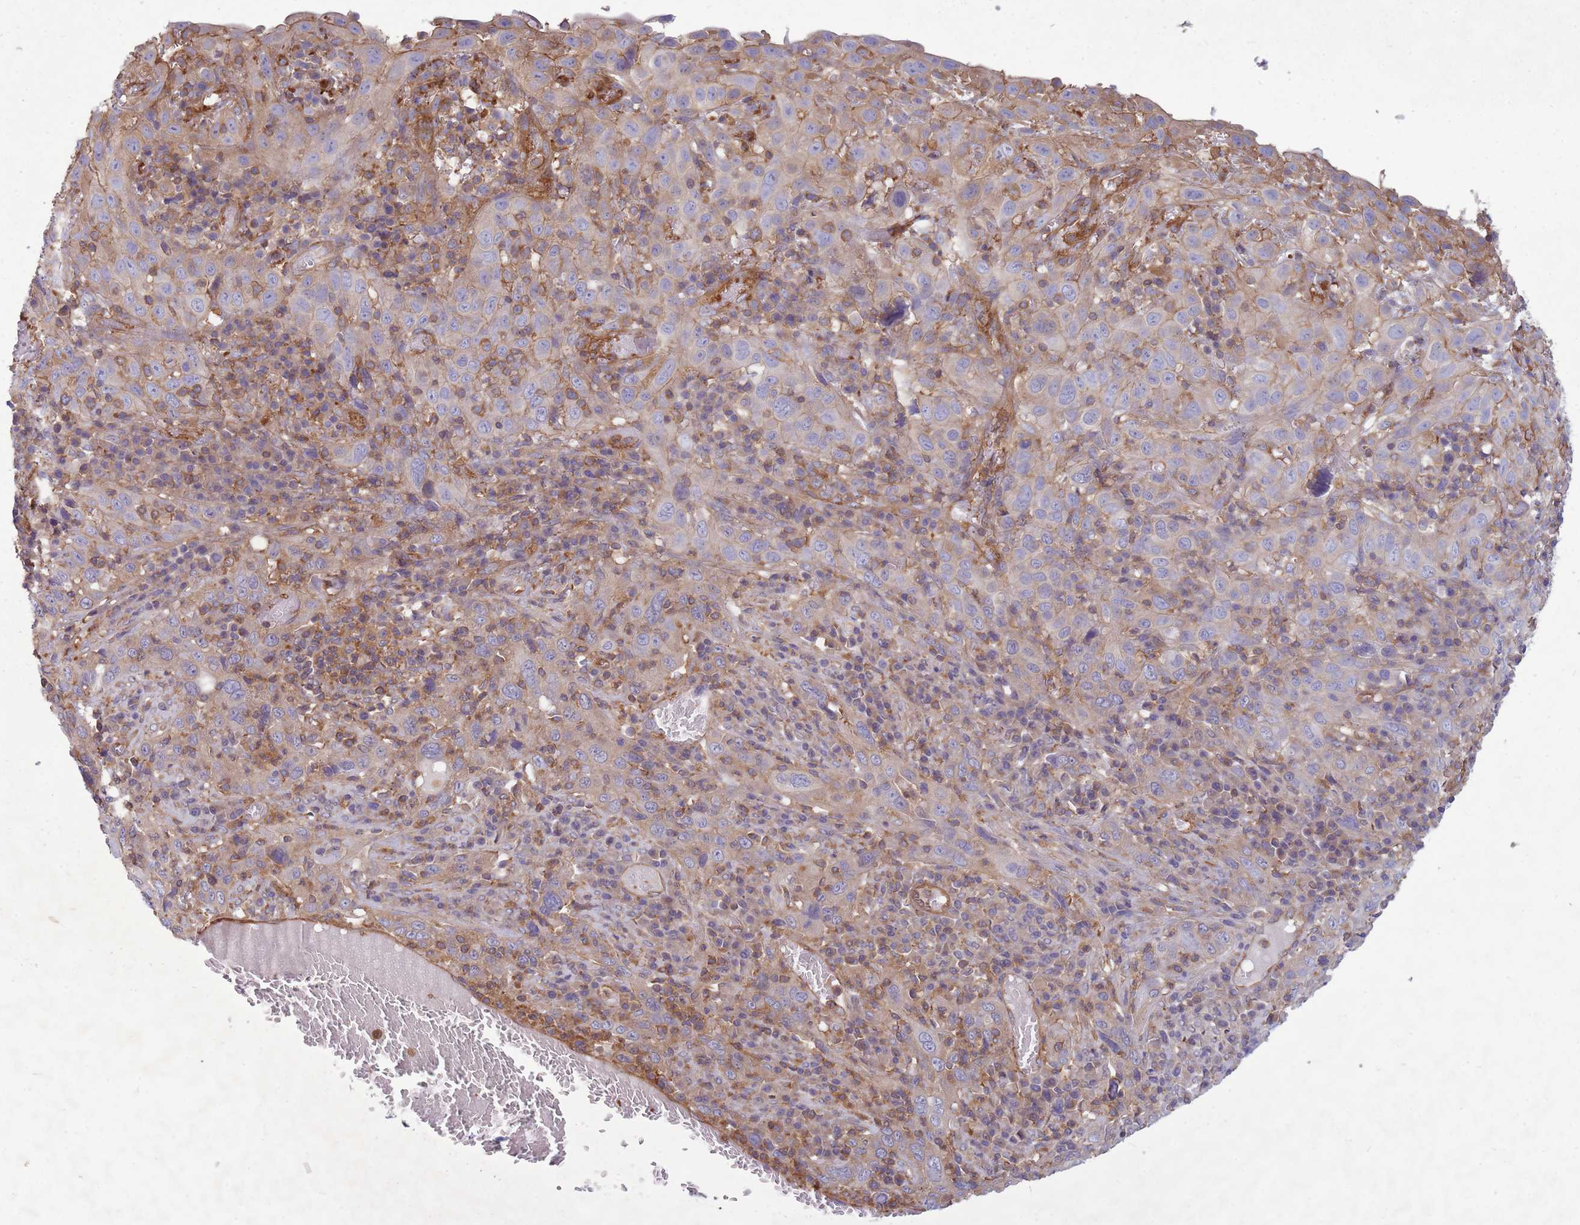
{"staining": {"intensity": "moderate", "quantity": "<25%", "location": "cytoplasmic/membranous"}, "tissue": "cervical cancer", "cell_type": "Tumor cells", "image_type": "cancer", "snomed": [{"axis": "morphology", "description": "Squamous cell carcinoma, NOS"}, {"axis": "topography", "description": "Cervix"}], "caption": "A brown stain highlights moderate cytoplasmic/membranous positivity of a protein in human squamous cell carcinoma (cervical) tumor cells.", "gene": "GGA1", "patient": {"sex": "female", "age": 46}}